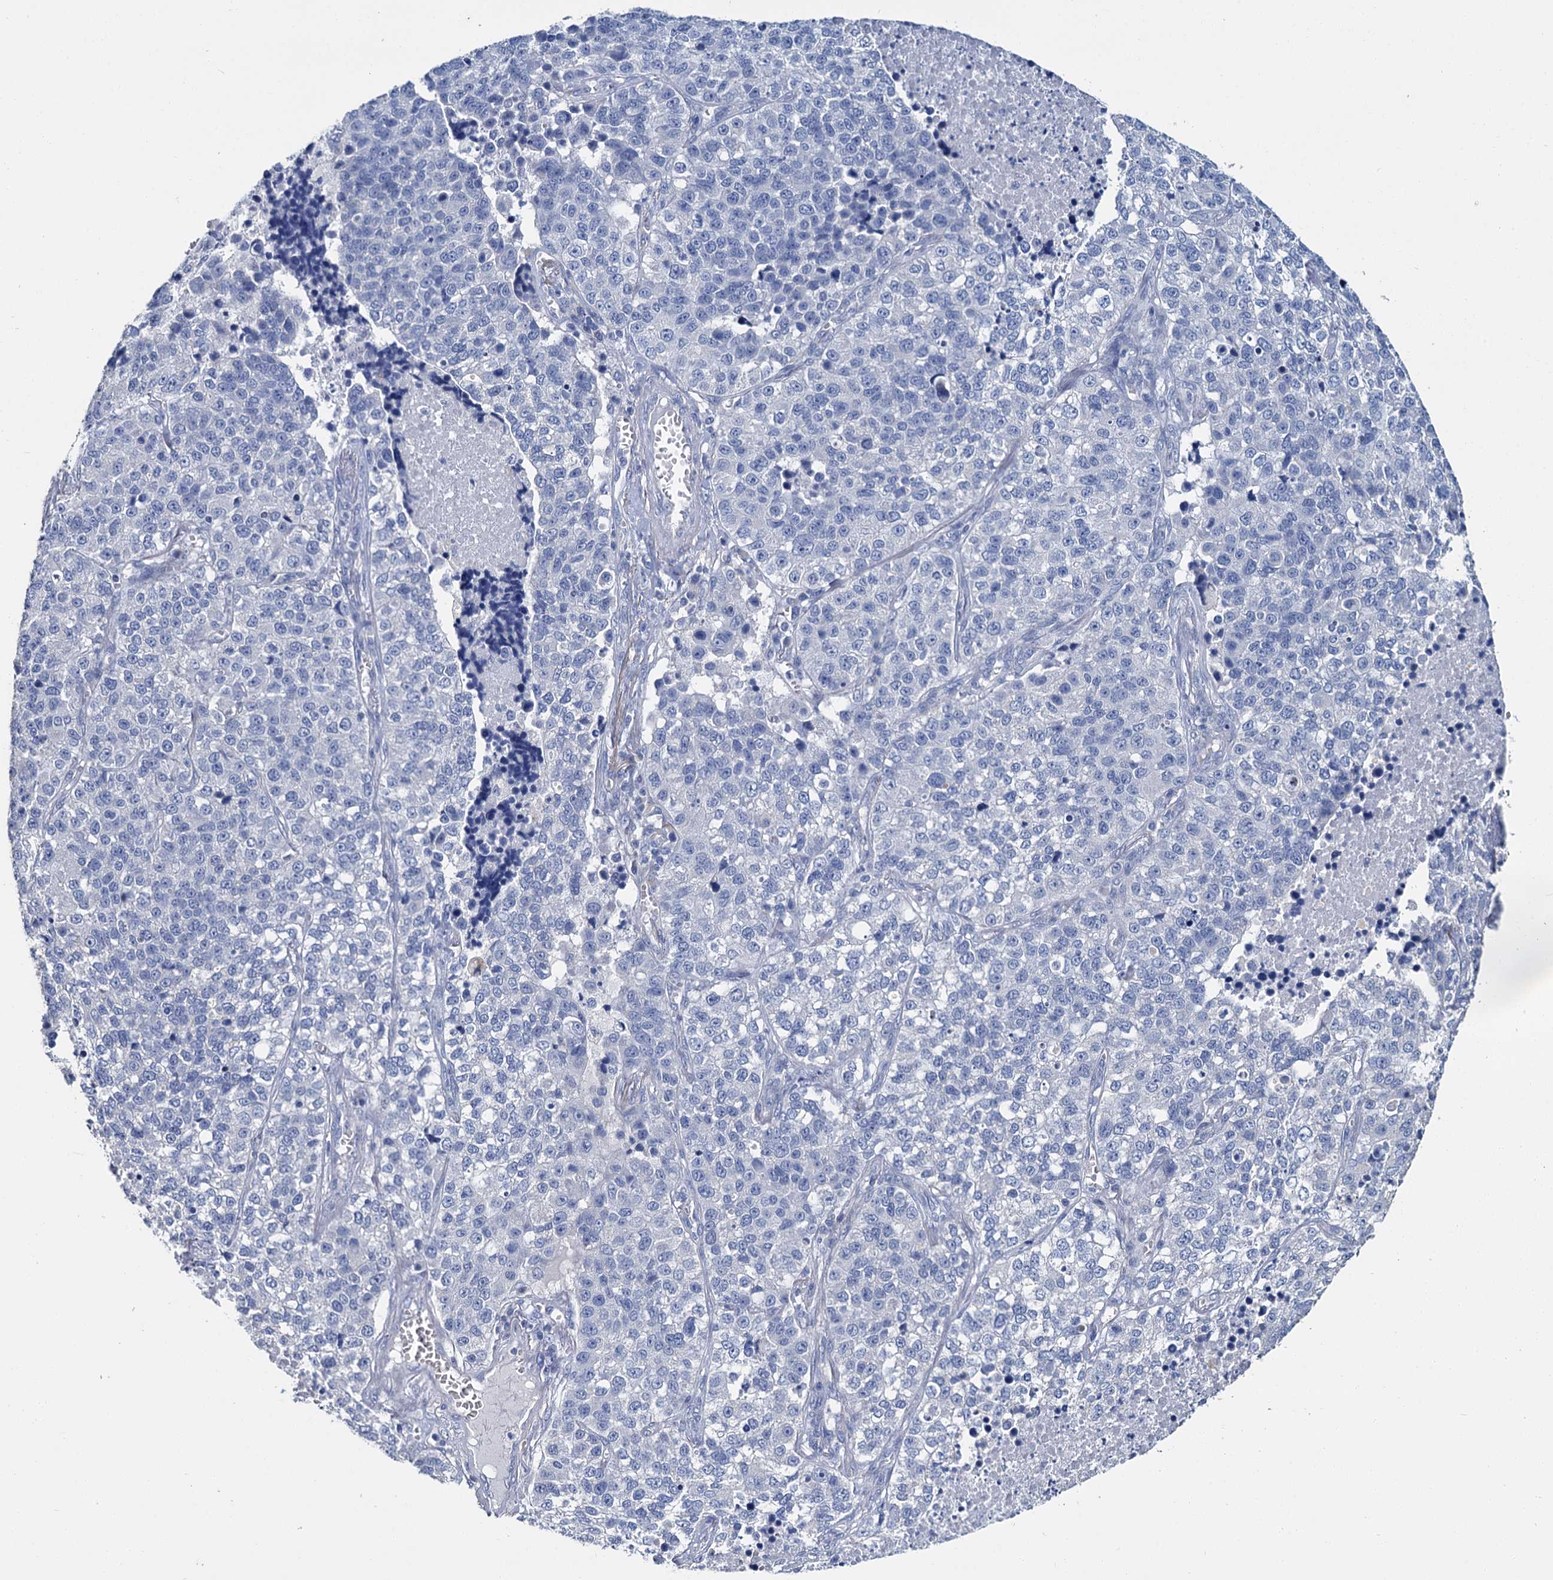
{"staining": {"intensity": "negative", "quantity": "none", "location": "none"}, "tissue": "lung cancer", "cell_type": "Tumor cells", "image_type": "cancer", "snomed": [{"axis": "morphology", "description": "Adenocarcinoma, NOS"}, {"axis": "topography", "description": "Lung"}], "caption": "Adenocarcinoma (lung) stained for a protein using IHC reveals no staining tumor cells.", "gene": "SNCB", "patient": {"sex": "male", "age": 49}}